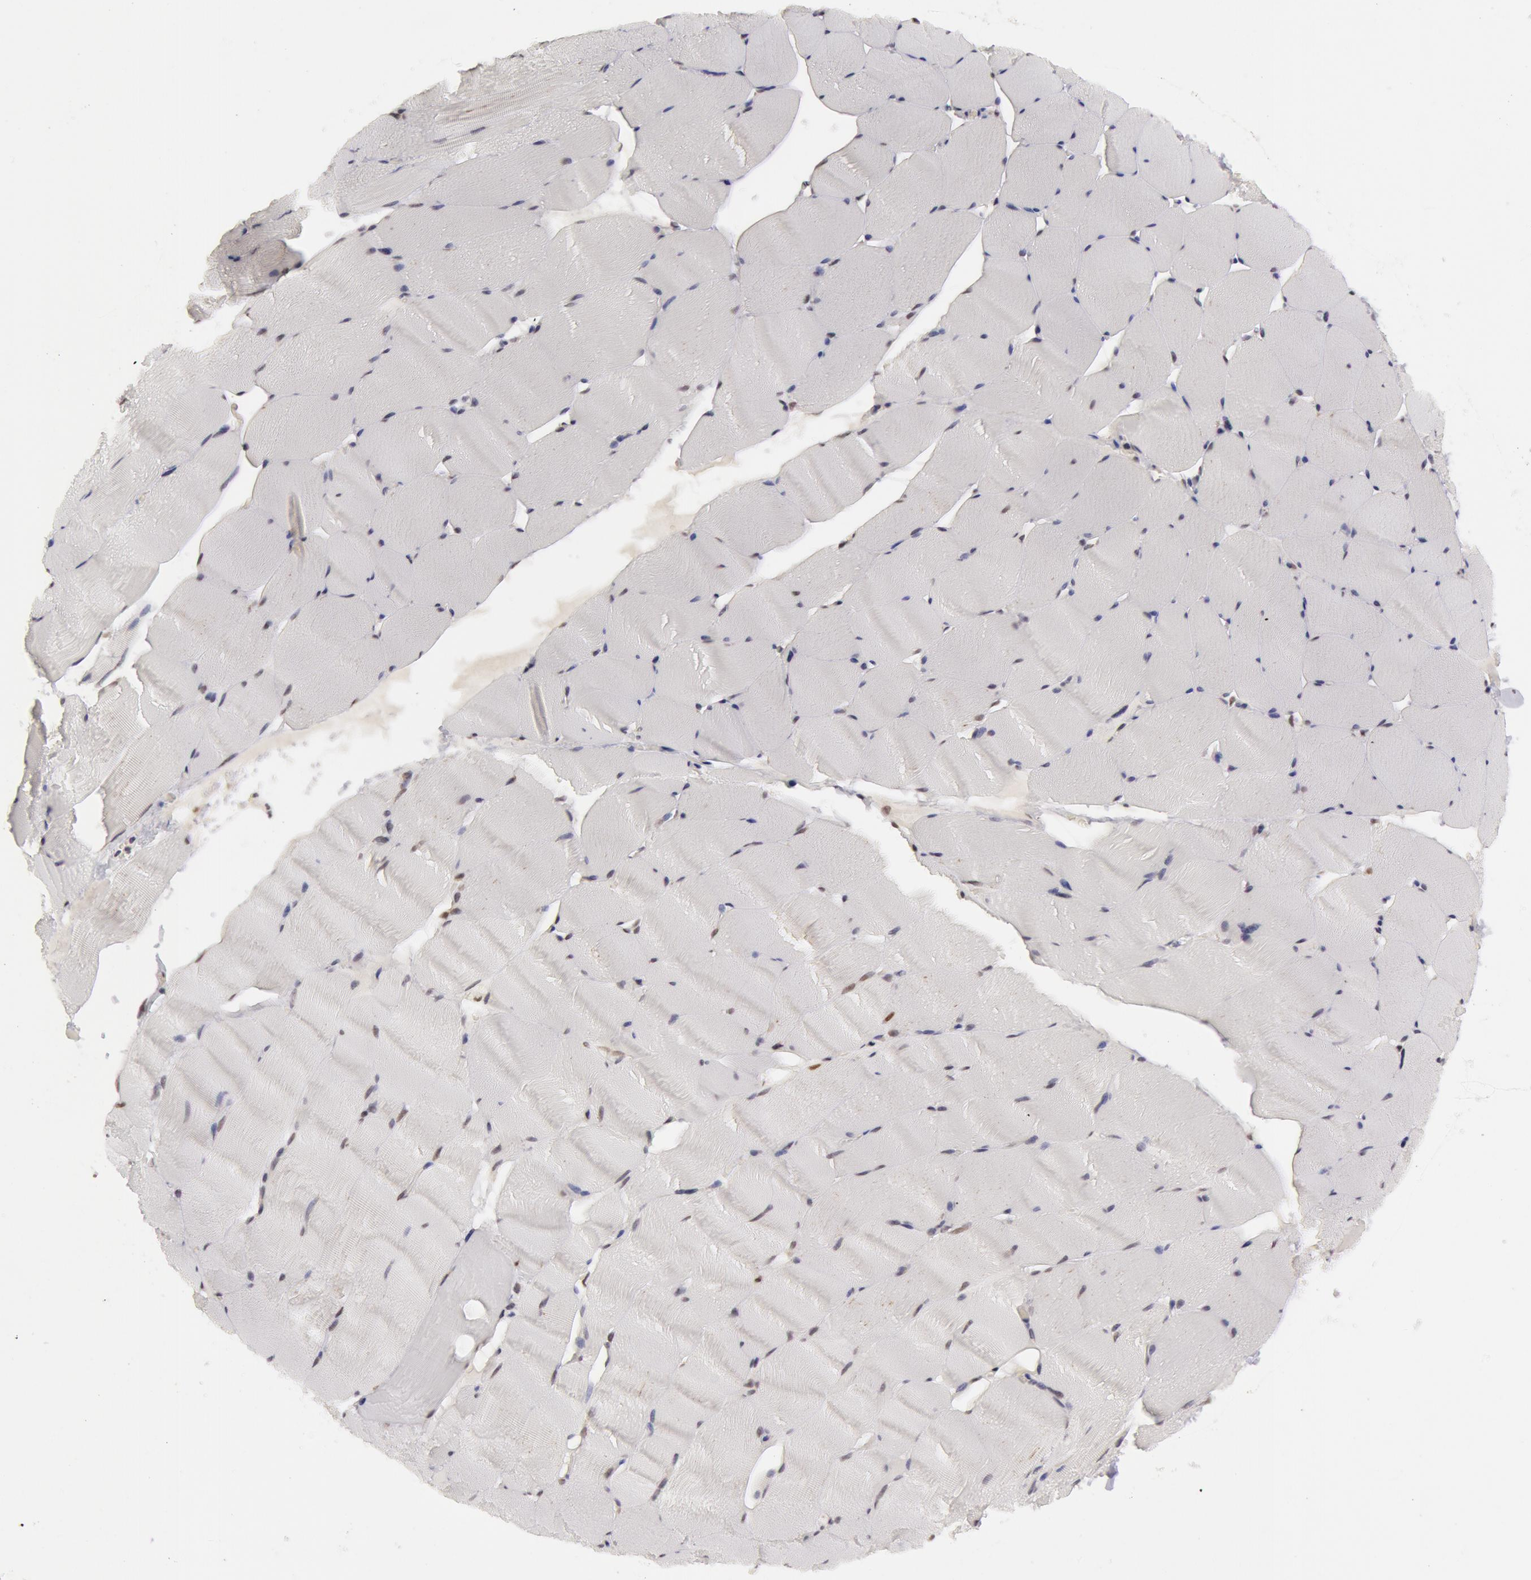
{"staining": {"intensity": "negative", "quantity": "none", "location": "none"}, "tissue": "skeletal muscle", "cell_type": "Myocytes", "image_type": "normal", "snomed": [{"axis": "morphology", "description": "Normal tissue, NOS"}, {"axis": "topography", "description": "Skeletal muscle"}], "caption": "The IHC photomicrograph has no significant positivity in myocytes of skeletal muscle. (Brightfield microscopy of DAB IHC at high magnification).", "gene": "VRTN", "patient": {"sex": "male", "age": 62}}